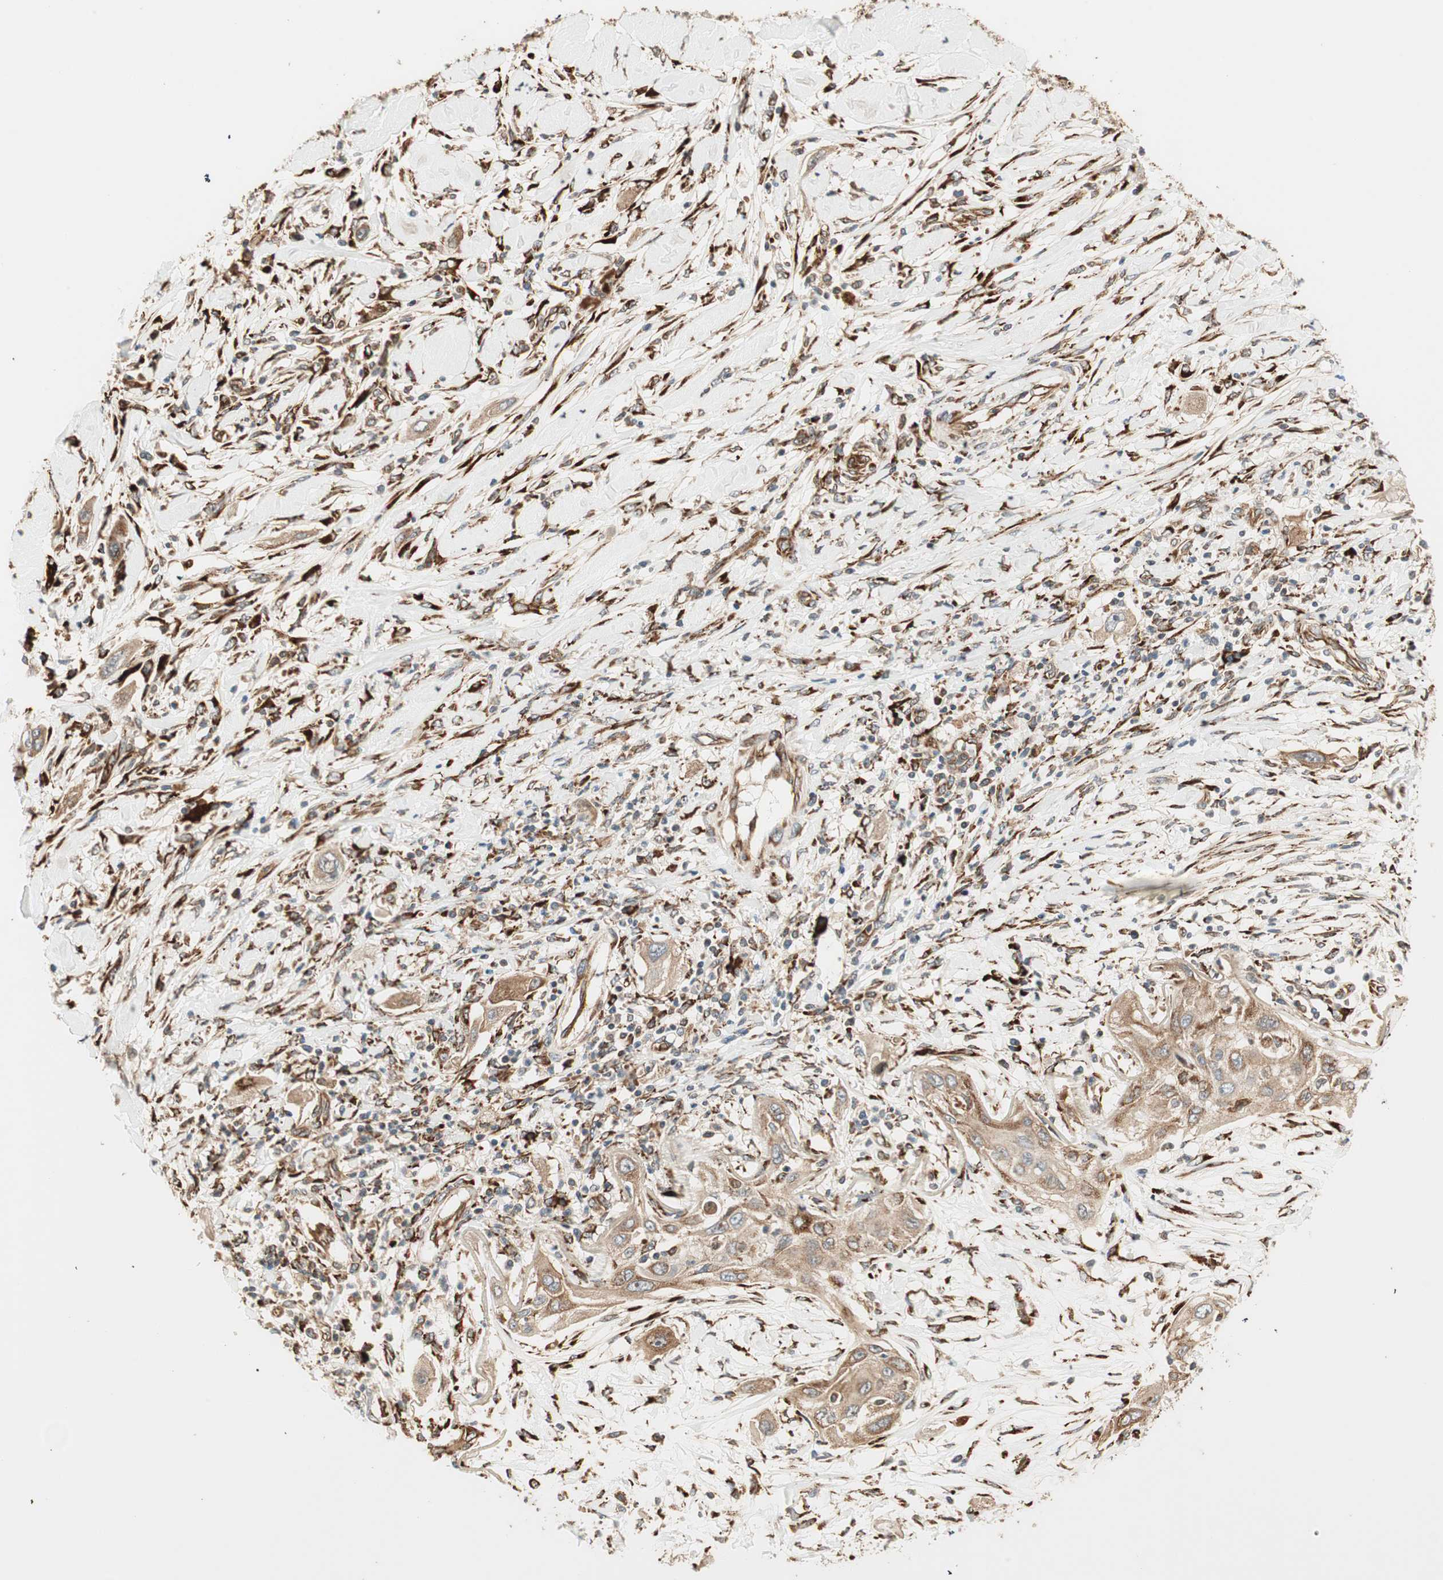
{"staining": {"intensity": "moderate", "quantity": ">75%", "location": "cytoplasmic/membranous"}, "tissue": "lung cancer", "cell_type": "Tumor cells", "image_type": "cancer", "snomed": [{"axis": "morphology", "description": "Squamous cell carcinoma, NOS"}, {"axis": "topography", "description": "Lung"}], "caption": "High-magnification brightfield microscopy of squamous cell carcinoma (lung) stained with DAB (3,3'-diaminobenzidine) (brown) and counterstained with hematoxylin (blue). tumor cells exhibit moderate cytoplasmic/membranous expression is identified in about>75% of cells.", "gene": "P4HA1", "patient": {"sex": "female", "age": 47}}